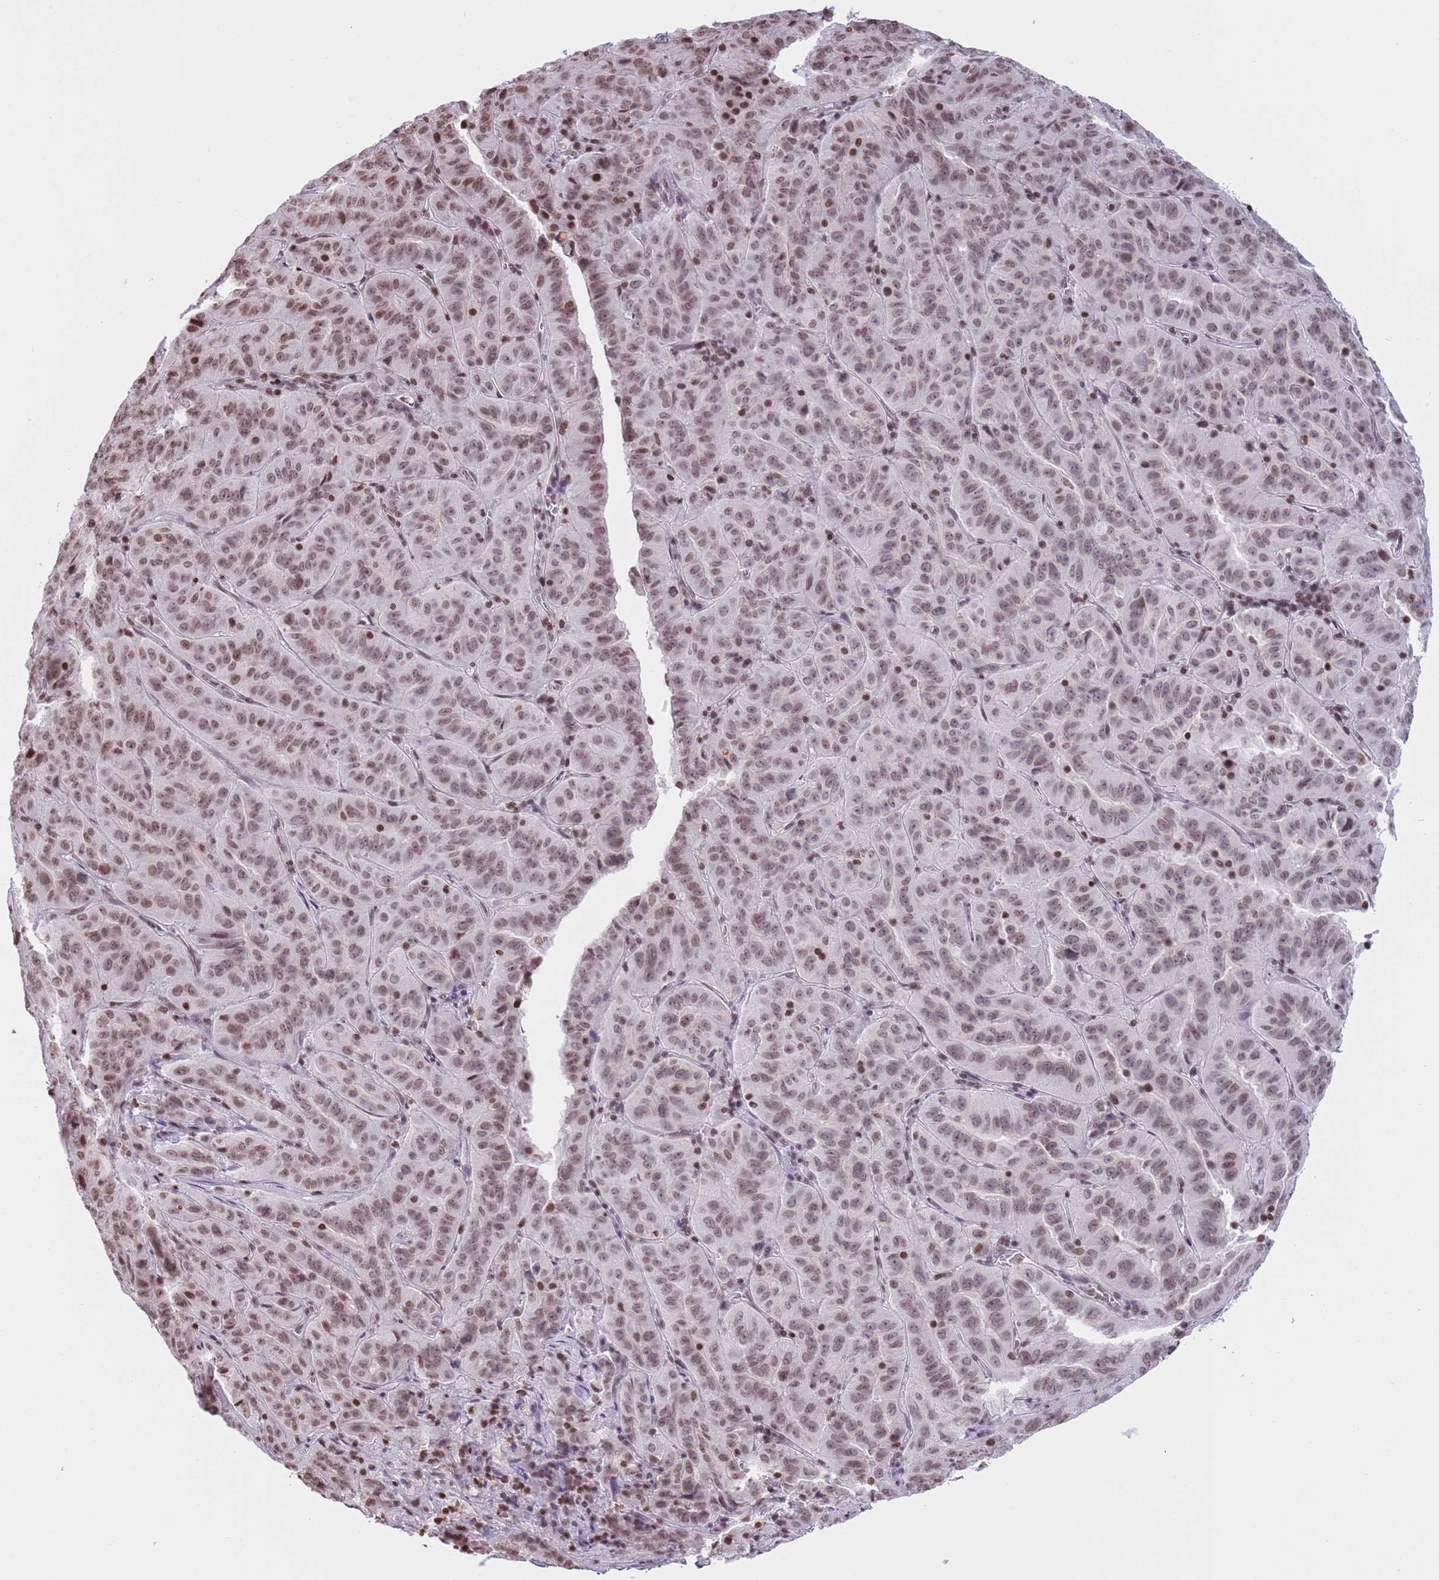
{"staining": {"intensity": "moderate", "quantity": ">75%", "location": "nuclear"}, "tissue": "pancreatic cancer", "cell_type": "Tumor cells", "image_type": "cancer", "snomed": [{"axis": "morphology", "description": "Adenocarcinoma, NOS"}, {"axis": "topography", "description": "Pancreas"}], "caption": "There is medium levels of moderate nuclear expression in tumor cells of pancreatic cancer (adenocarcinoma), as demonstrated by immunohistochemical staining (brown color).", "gene": "KPNA3", "patient": {"sex": "male", "age": 63}}